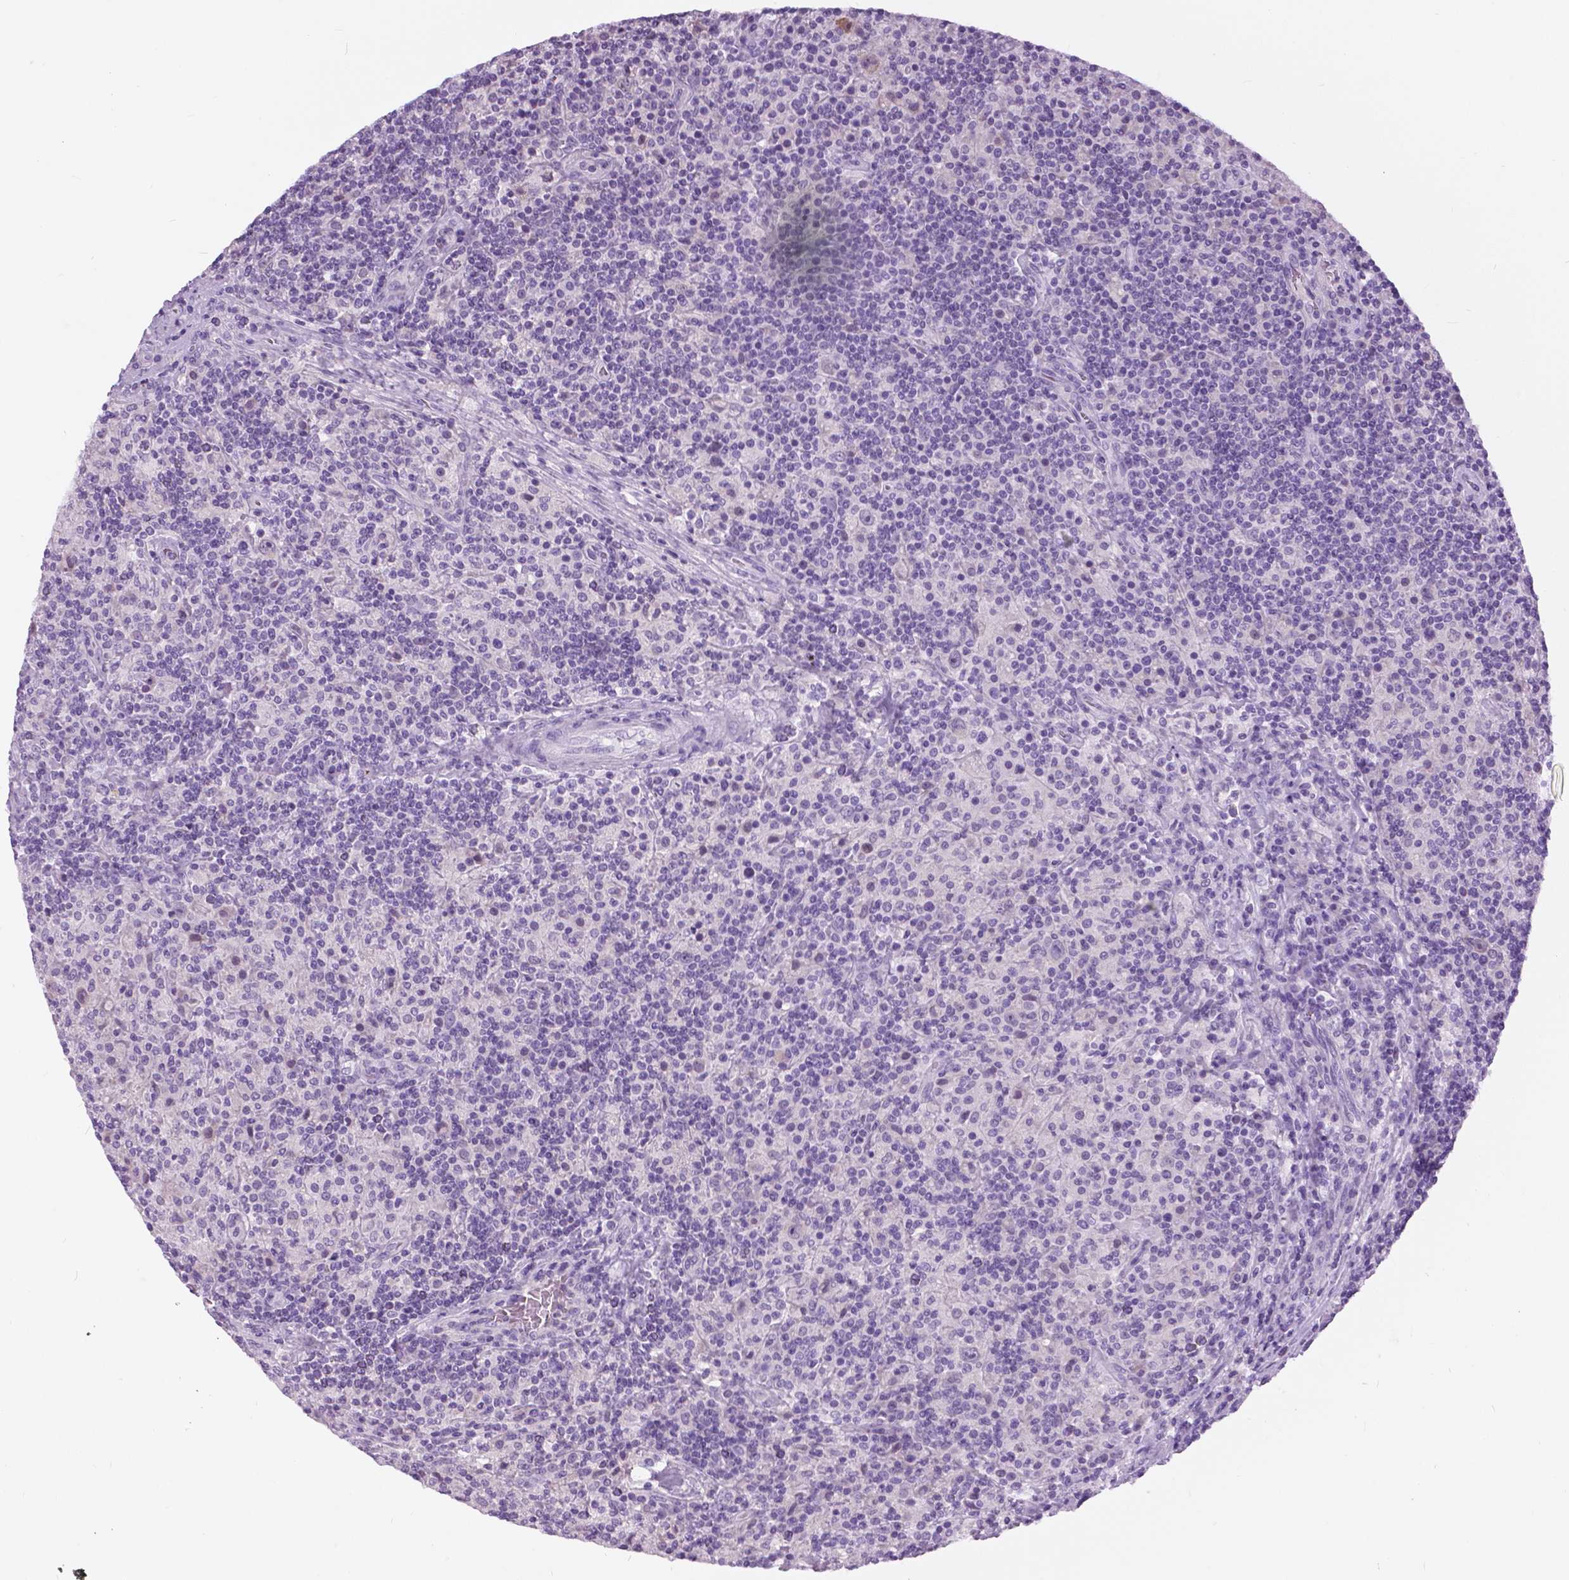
{"staining": {"intensity": "negative", "quantity": "none", "location": "none"}, "tissue": "lymphoma", "cell_type": "Tumor cells", "image_type": "cancer", "snomed": [{"axis": "morphology", "description": "Hodgkin's disease, NOS"}, {"axis": "topography", "description": "Lymph node"}], "caption": "Hodgkin's disease stained for a protein using immunohistochemistry demonstrates no positivity tumor cells.", "gene": "TP53TG5", "patient": {"sex": "male", "age": 70}}